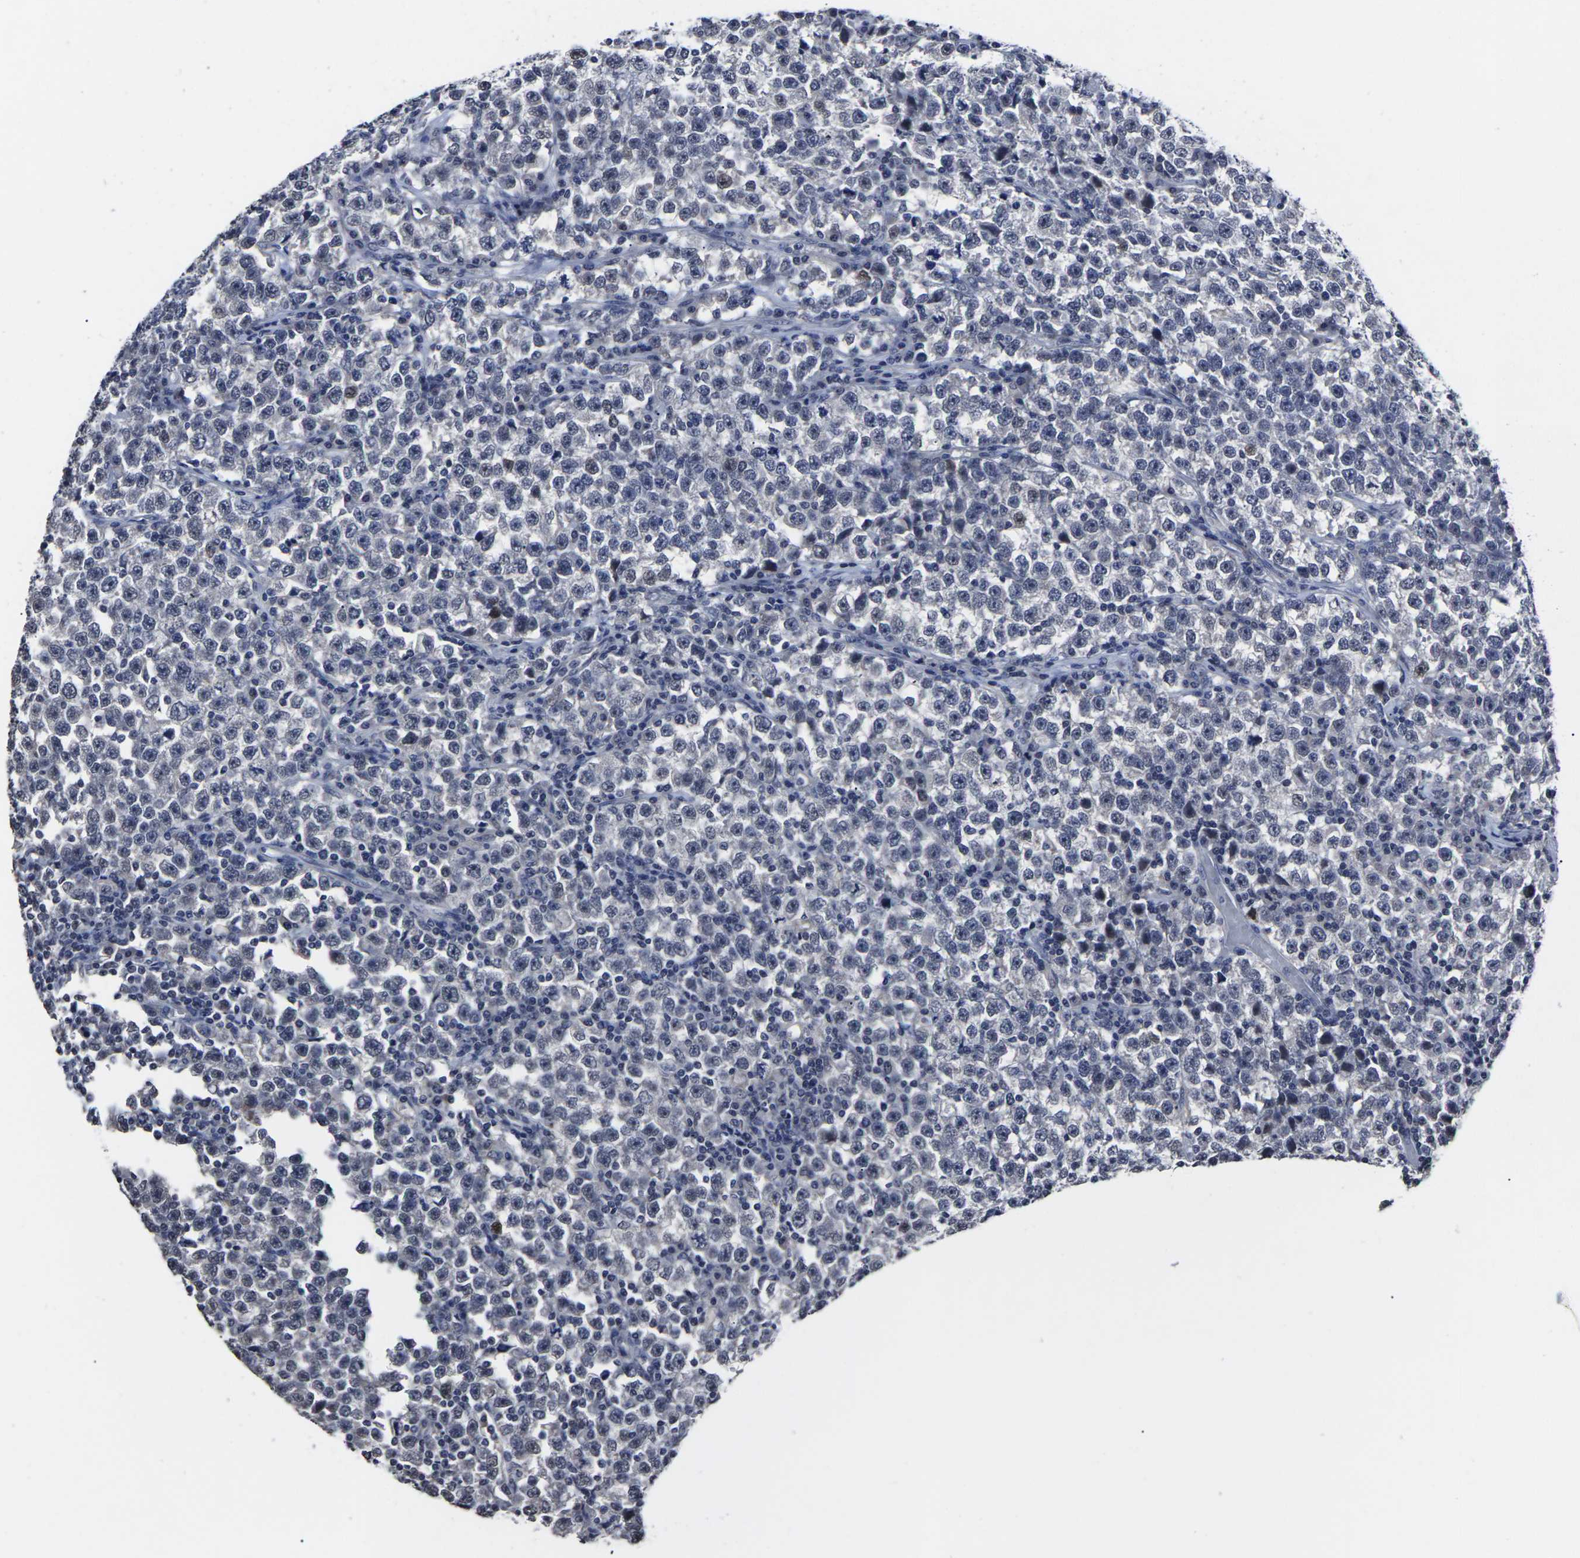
{"staining": {"intensity": "negative", "quantity": "none", "location": "none"}, "tissue": "testis cancer", "cell_type": "Tumor cells", "image_type": "cancer", "snomed": [{"axis": "morphology", "description": "Seminoma, NOS"}, {"axis": "topography", "description": "Testis"}], "caption": "DAB immunohistochemical staining of testis cancer (seminoma) demonstrates no significant expression in tumor cells.", "gene": "MSANTD4", "patient": {"sex": "male", "age": 43}}